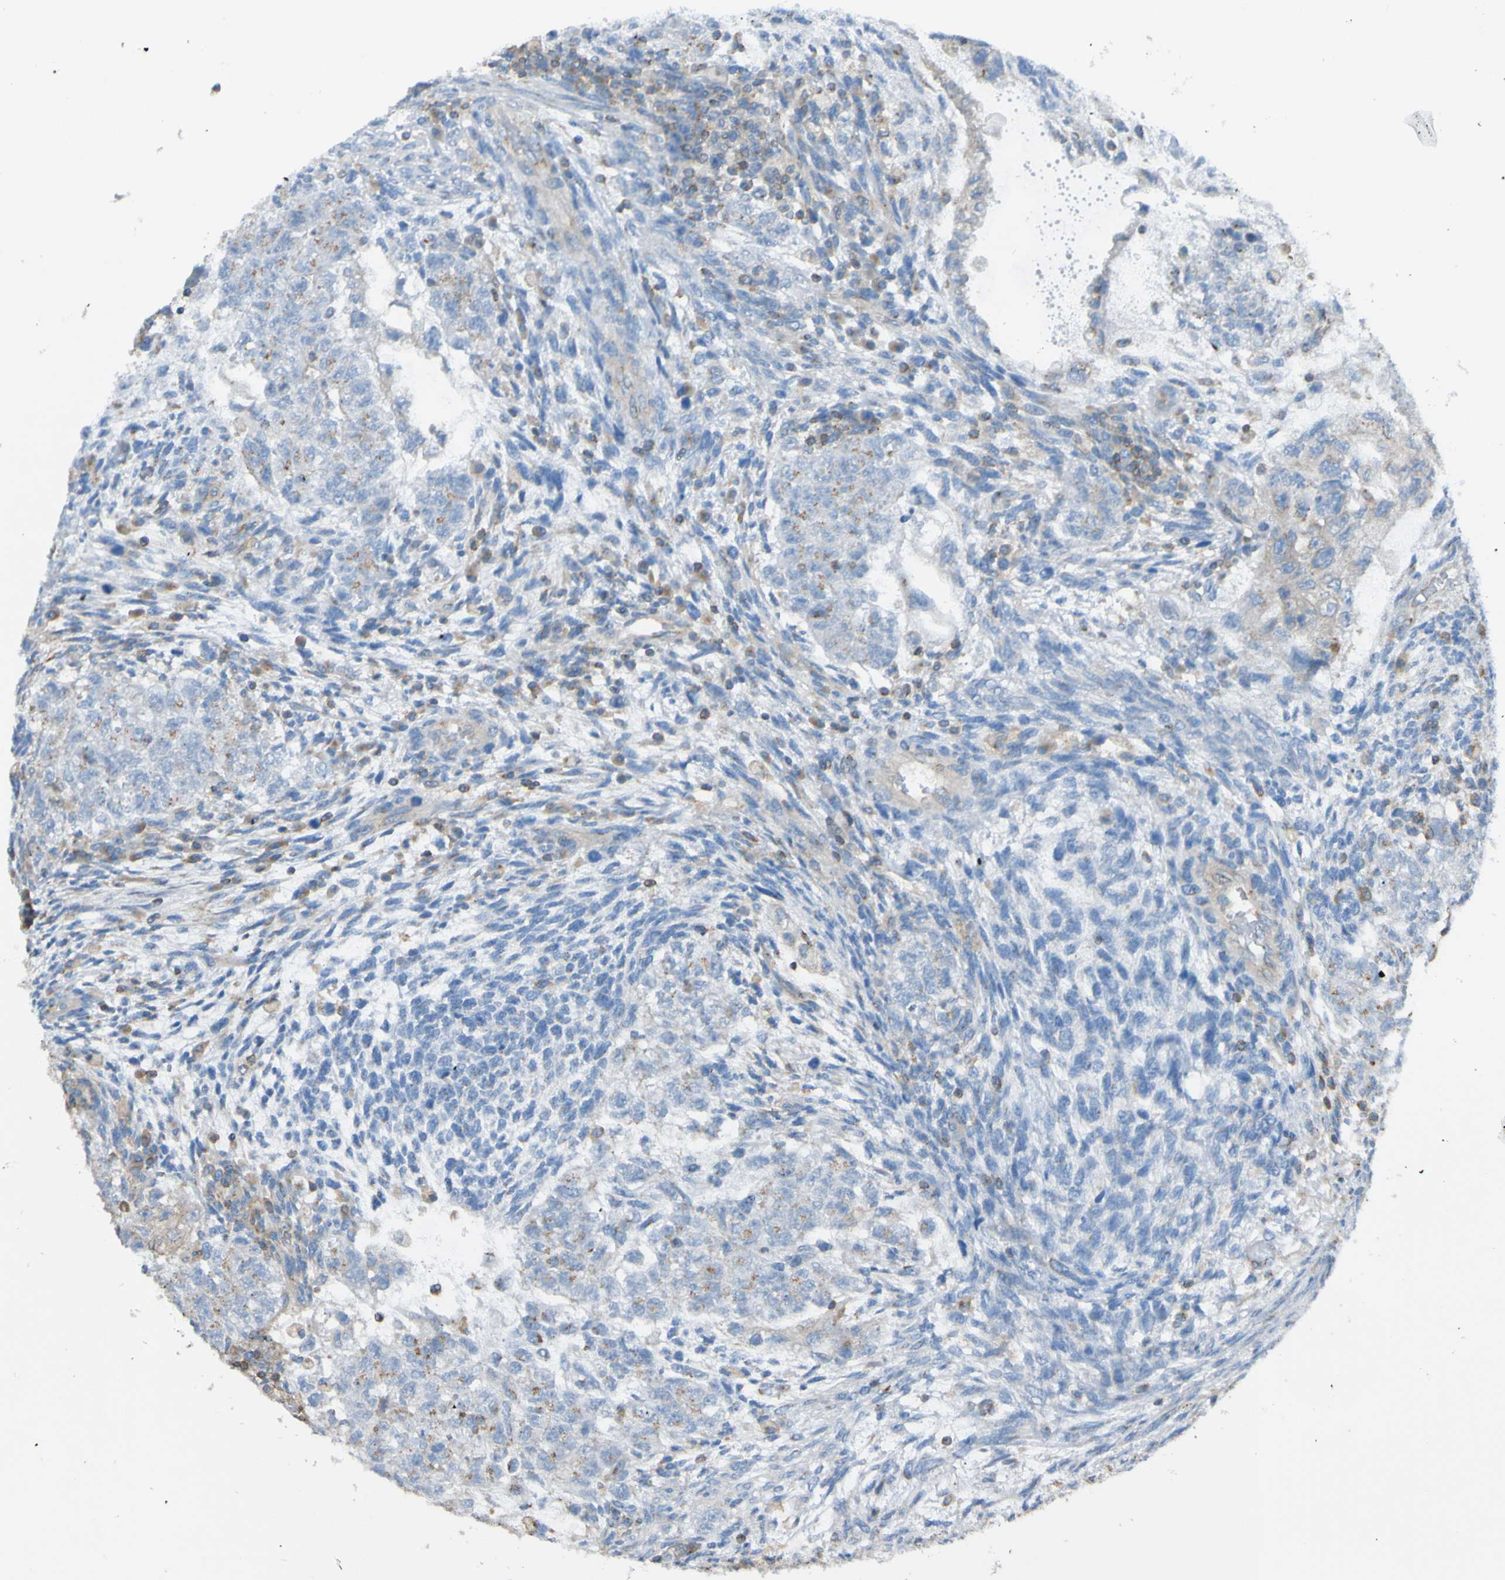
{"staining": {"intensity": "moderate", "quantity": "25%-75%", "location": "cytoplasmic/membranous"}, "tissue": "testis cancer", "cell_type": "Tumor cells", "image_type": "cancer", "snomed": [{"axis": "morphology", "description": "Normal tissue, NOS"}, {"axis": "morphology", "description": "Carcinoma, Embryonal, NOS"}, {"axis": "topography", "description": "Testis"}], "caption": "DAB immunohistochemical staining of human testis cancer (embryonal carcinoma) reveals moderate cytoplasmic/membranous protein positivity in about 25%-75% of tumor cells.", "gene": "MINAR1", "patient": {"sex": "male", "age": 36}}